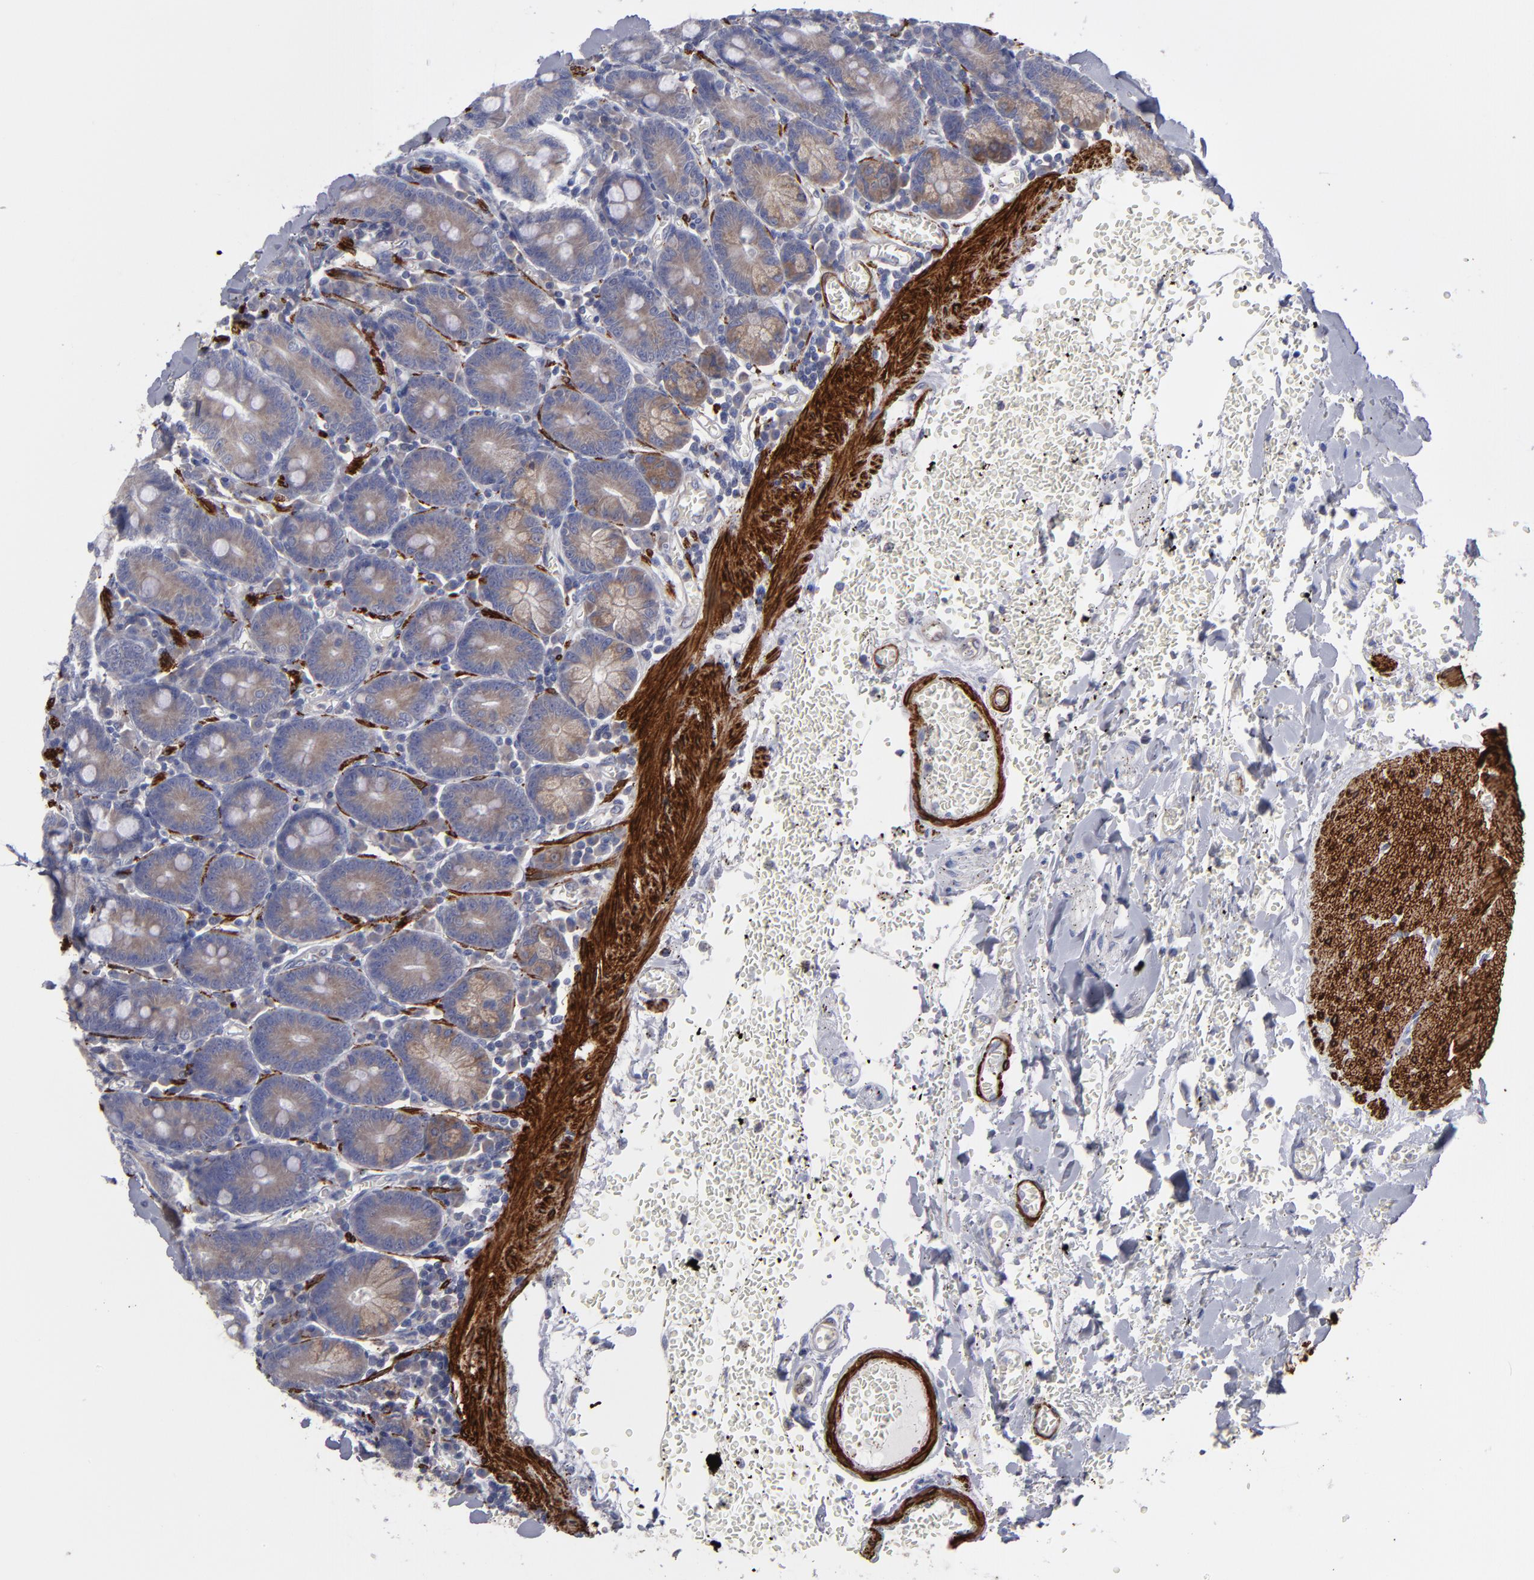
{"staining": {"intensity": "moderate", "quantity": ">75%", "location": "cytoplasmic/membranous"}, "tissue": "small intestine", "cell_type": "Glandular cells", "image_type": "normal", "snomed": [{"axis": "morphology", "description": "Normal tissue, NOS"}, {"axis": "topography", "description": "Small intestine"}], "caption": "Immunohistochemical staining of unremarkable human small intestine exhibits moderate cytoplasmic/membranous protein positivity in about >75% of glandular cells. The protein is stained brown, and the nuclei are stained in blue (DAB (3,3'-diaminobenzidine) IHC with brightfield microscopy, high magnification).", "gene": "SLMAP", "patient": {"sex": "male", "age": 71}}